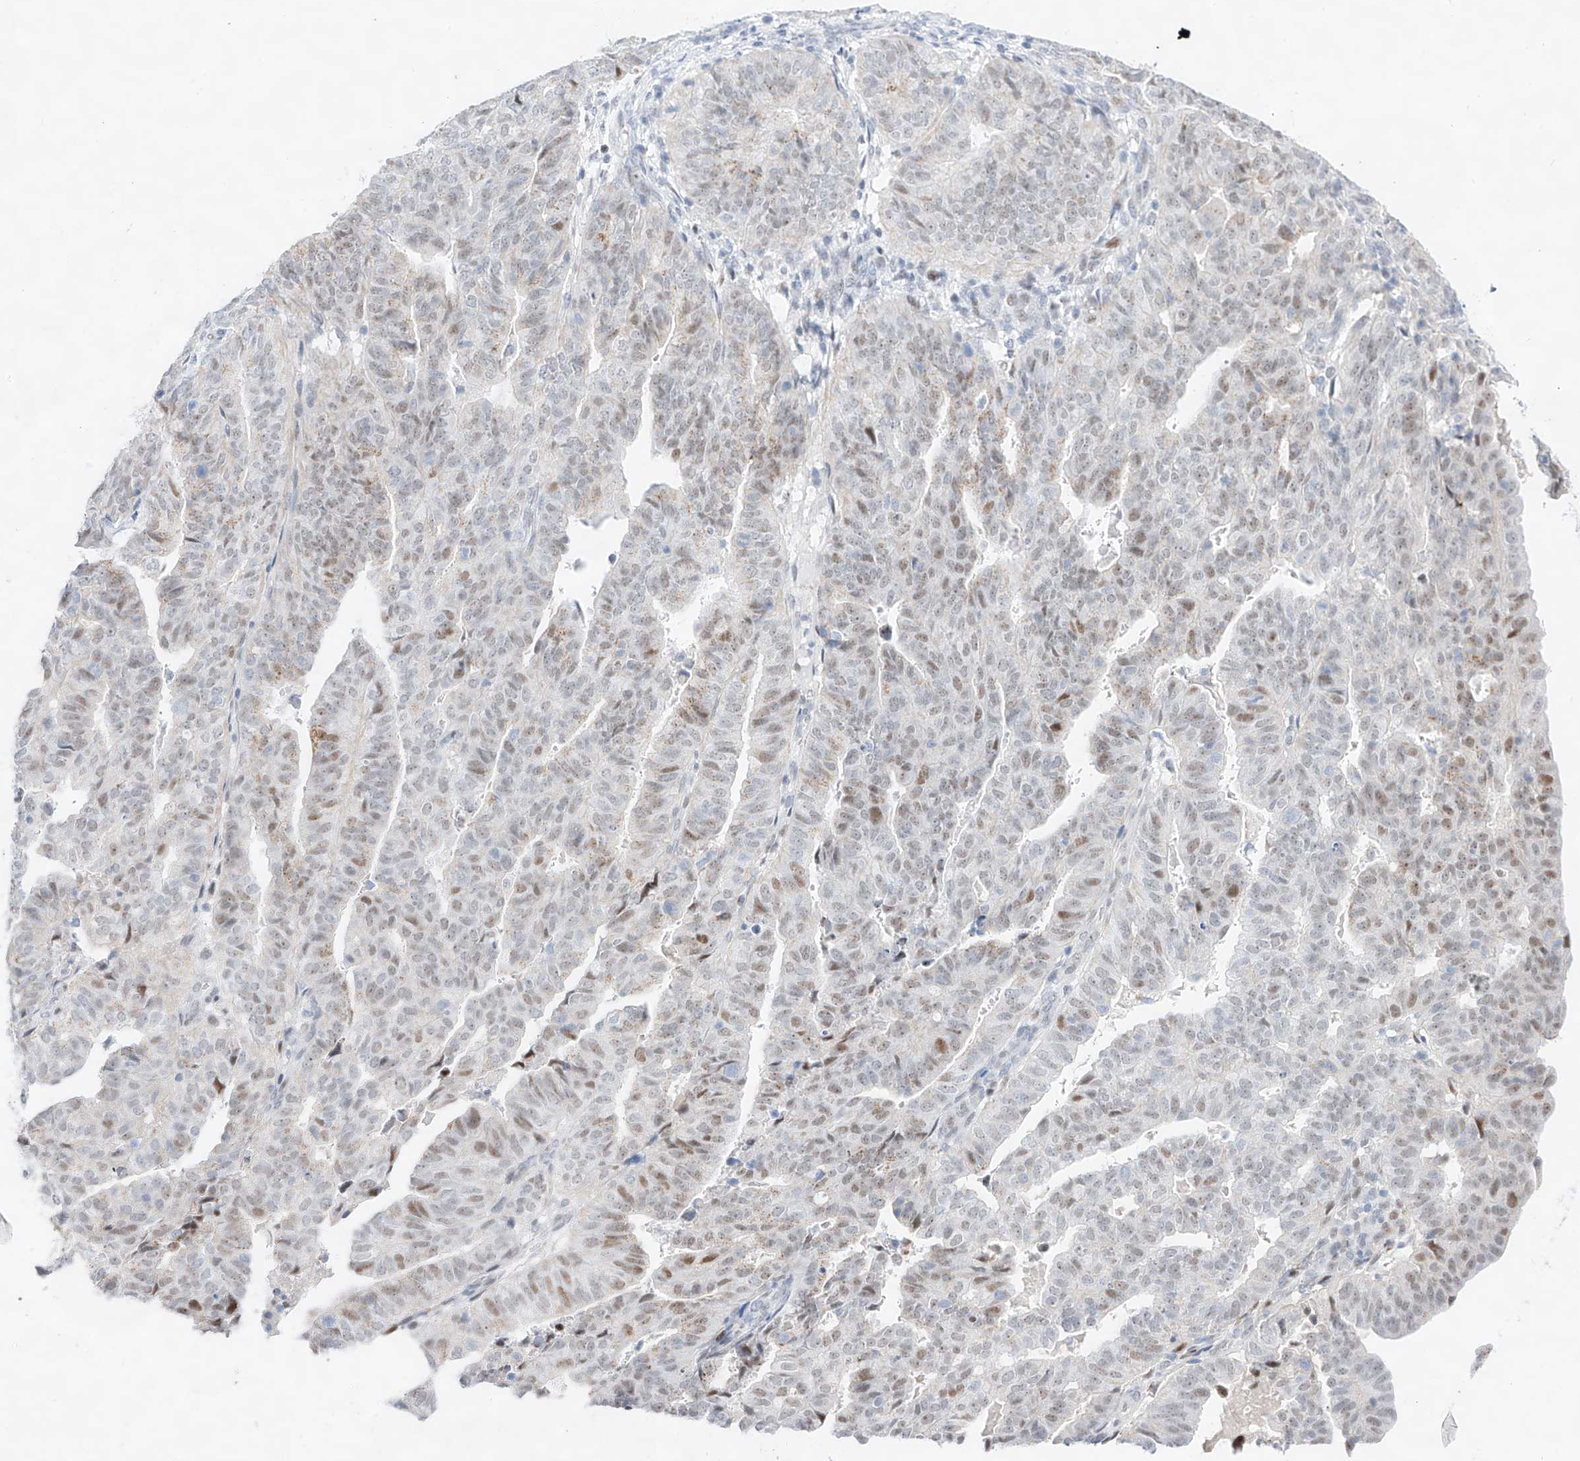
{"staining": {"intensity": "moderate", "quantity": "<25%", "location": "nuclear"}, "tissue": "endometrial cancer", "cell_type": "Tumor cells", "image_type": "cancer", "snomed": [{"axis": "morphology", "description": "Adenocarcinoma, NOS"}, {"axis": "topography", "description": "Uterus"}], "caption": "Protein staining exhibits moderate nuclear expression in about <25% of tumor cells in endometrial cancer. Using DAB (brown) and hematoxylin (blue) stains, captured at high magnification using brightfield microscopy.", "gene": "NT5C3B", "patient": {"sex": "female", "age": 77}}